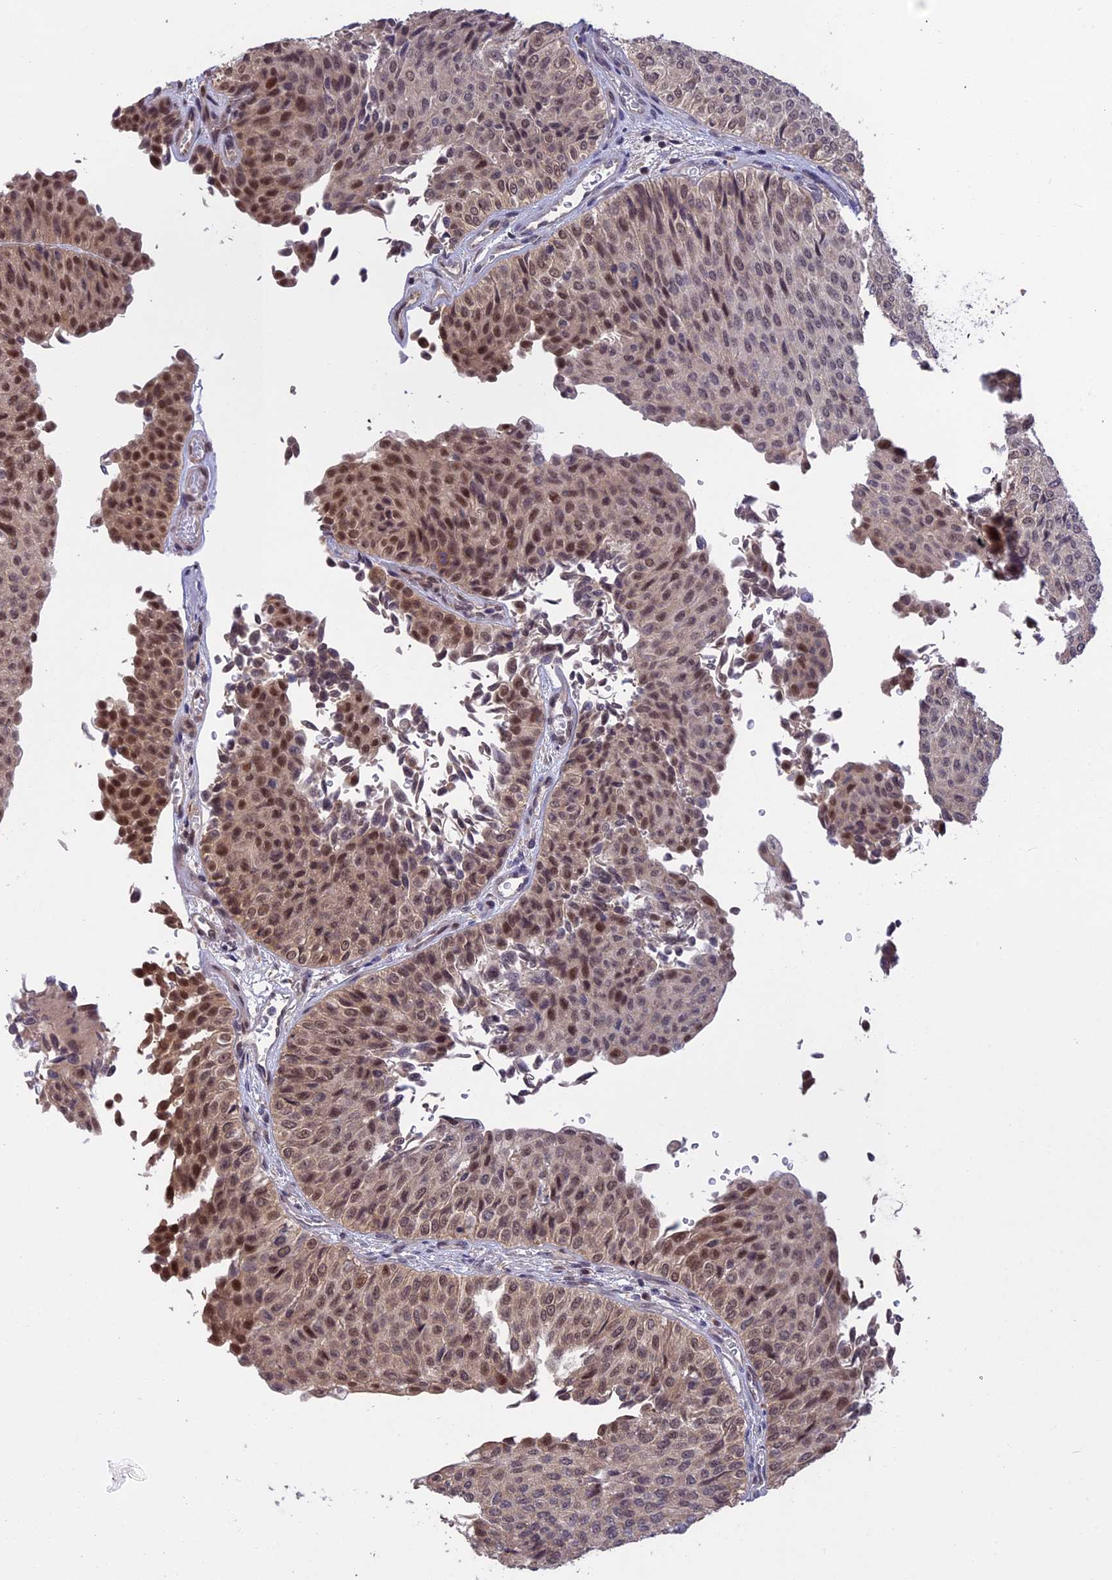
{"staining": {"intensity": "moderate", "quantity": ">75%", "location": "nuclear"}, "tissue": "urothelial cancer", "cell_type": "Tumor cells", "image_type": "cancer", "snomed": [{"axis": "morphology", "description": "Urothelial carcinoma, Low grade"}, {"axis": "topography", "description": "Urinary bladder"}], "caption": "Human urothelial cancer stained for a protein (brown) demonstrates moderate nuclear positive positivity in about >75% of tumor cells.", "gene": "POLR2C", "patient": {"sex": "male", "age": 78}}